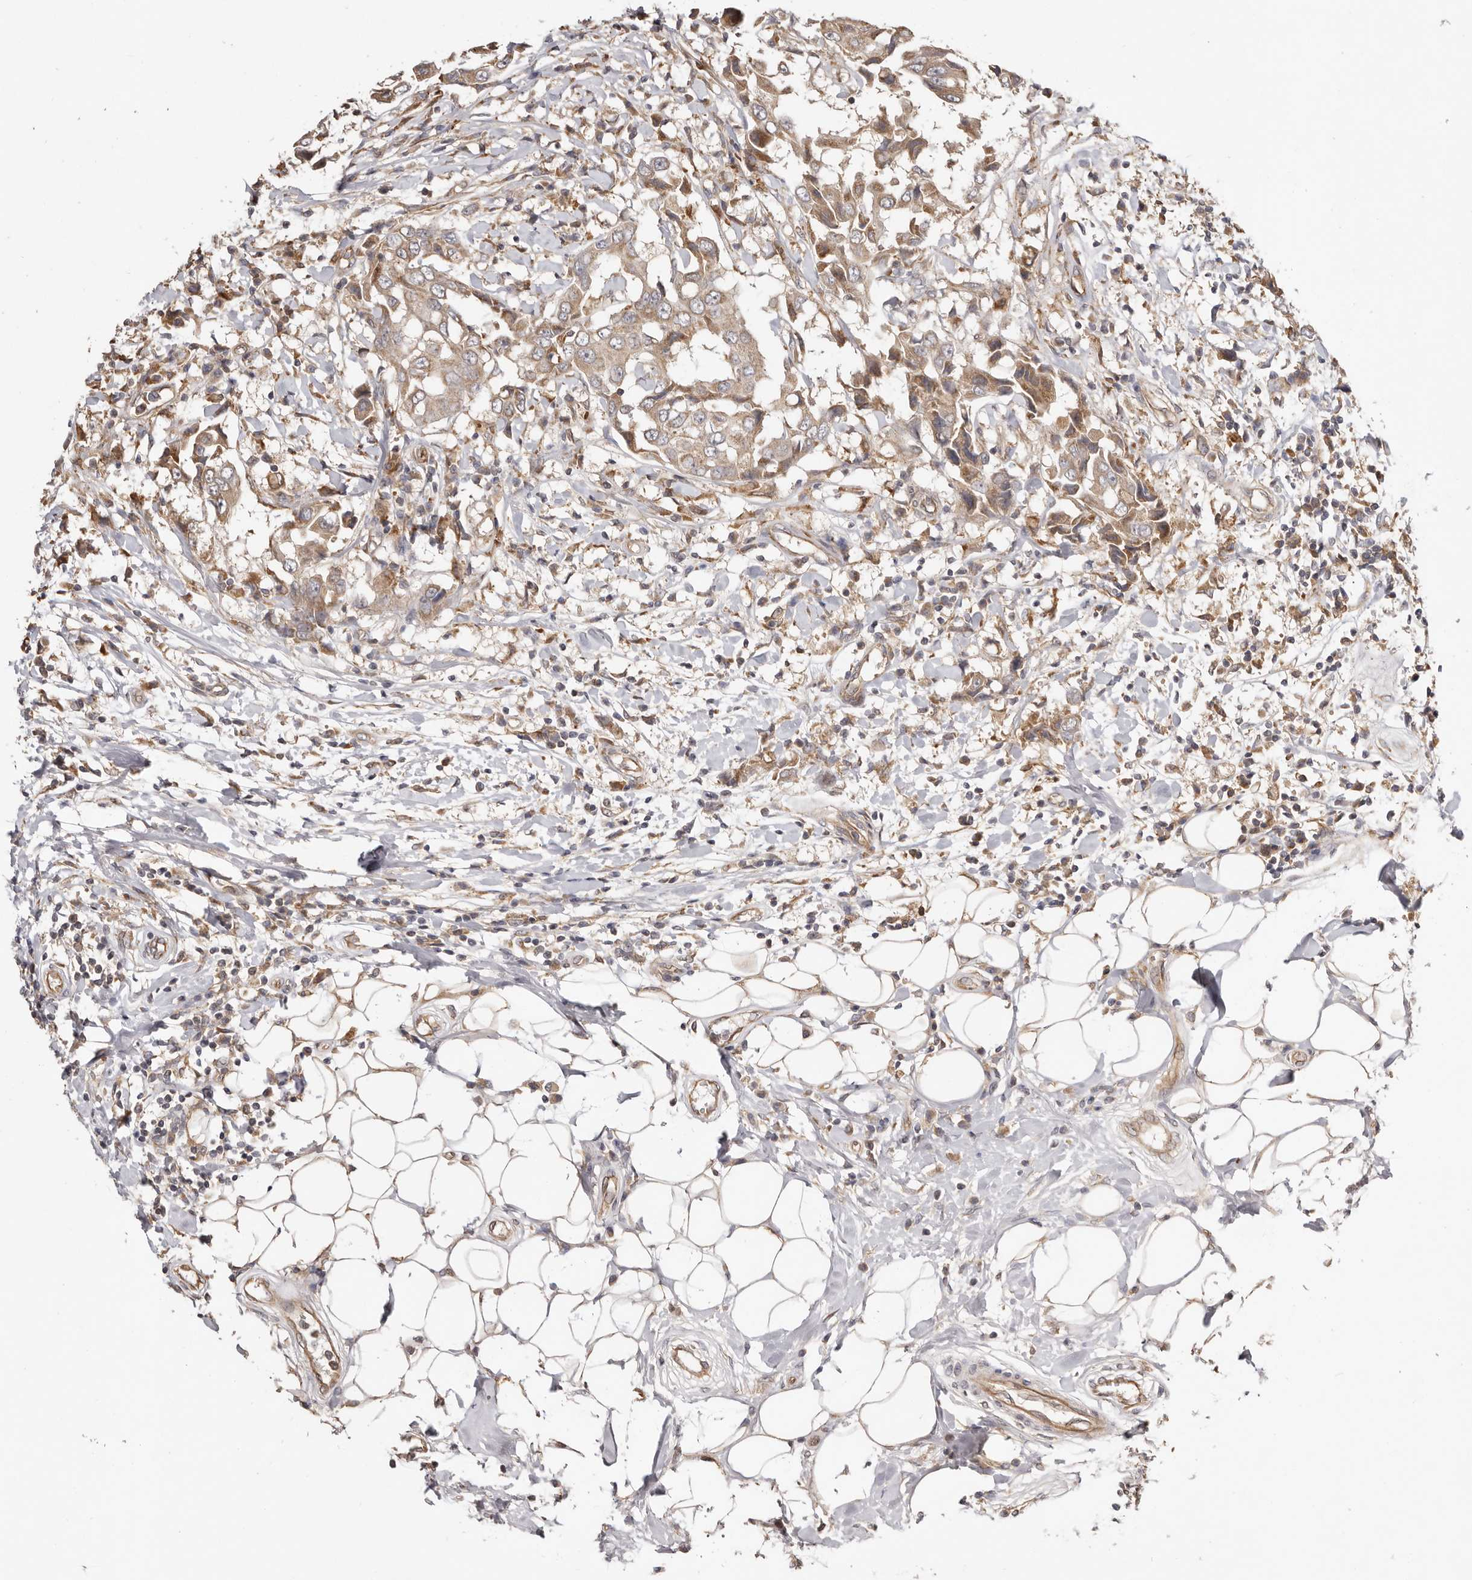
{"staining": {"intensity": "moderate", "quantity": "25%-75%", "location": "cytoplasmic/membranous"}, "tissue": "breast cancer", "cell_type": "Tumor cells", "image_type": "cancer", "snomed": [{"axis": "morphology", "description": "Duct carcinoma"}, {"axis": "topography", "description": "Breast"}], "caption": "The micrograph reveals a brown stain indicating the presence of a protein in the cytoplasmic/membranous of tumor cells in breast cancer. The protein is stained brown, and the nuclei are stained in blue (DAB IHC with brightfield microscopy, high magnification).", "gene": "UBR2", "patient": {"sex": "female", "age": 27}}